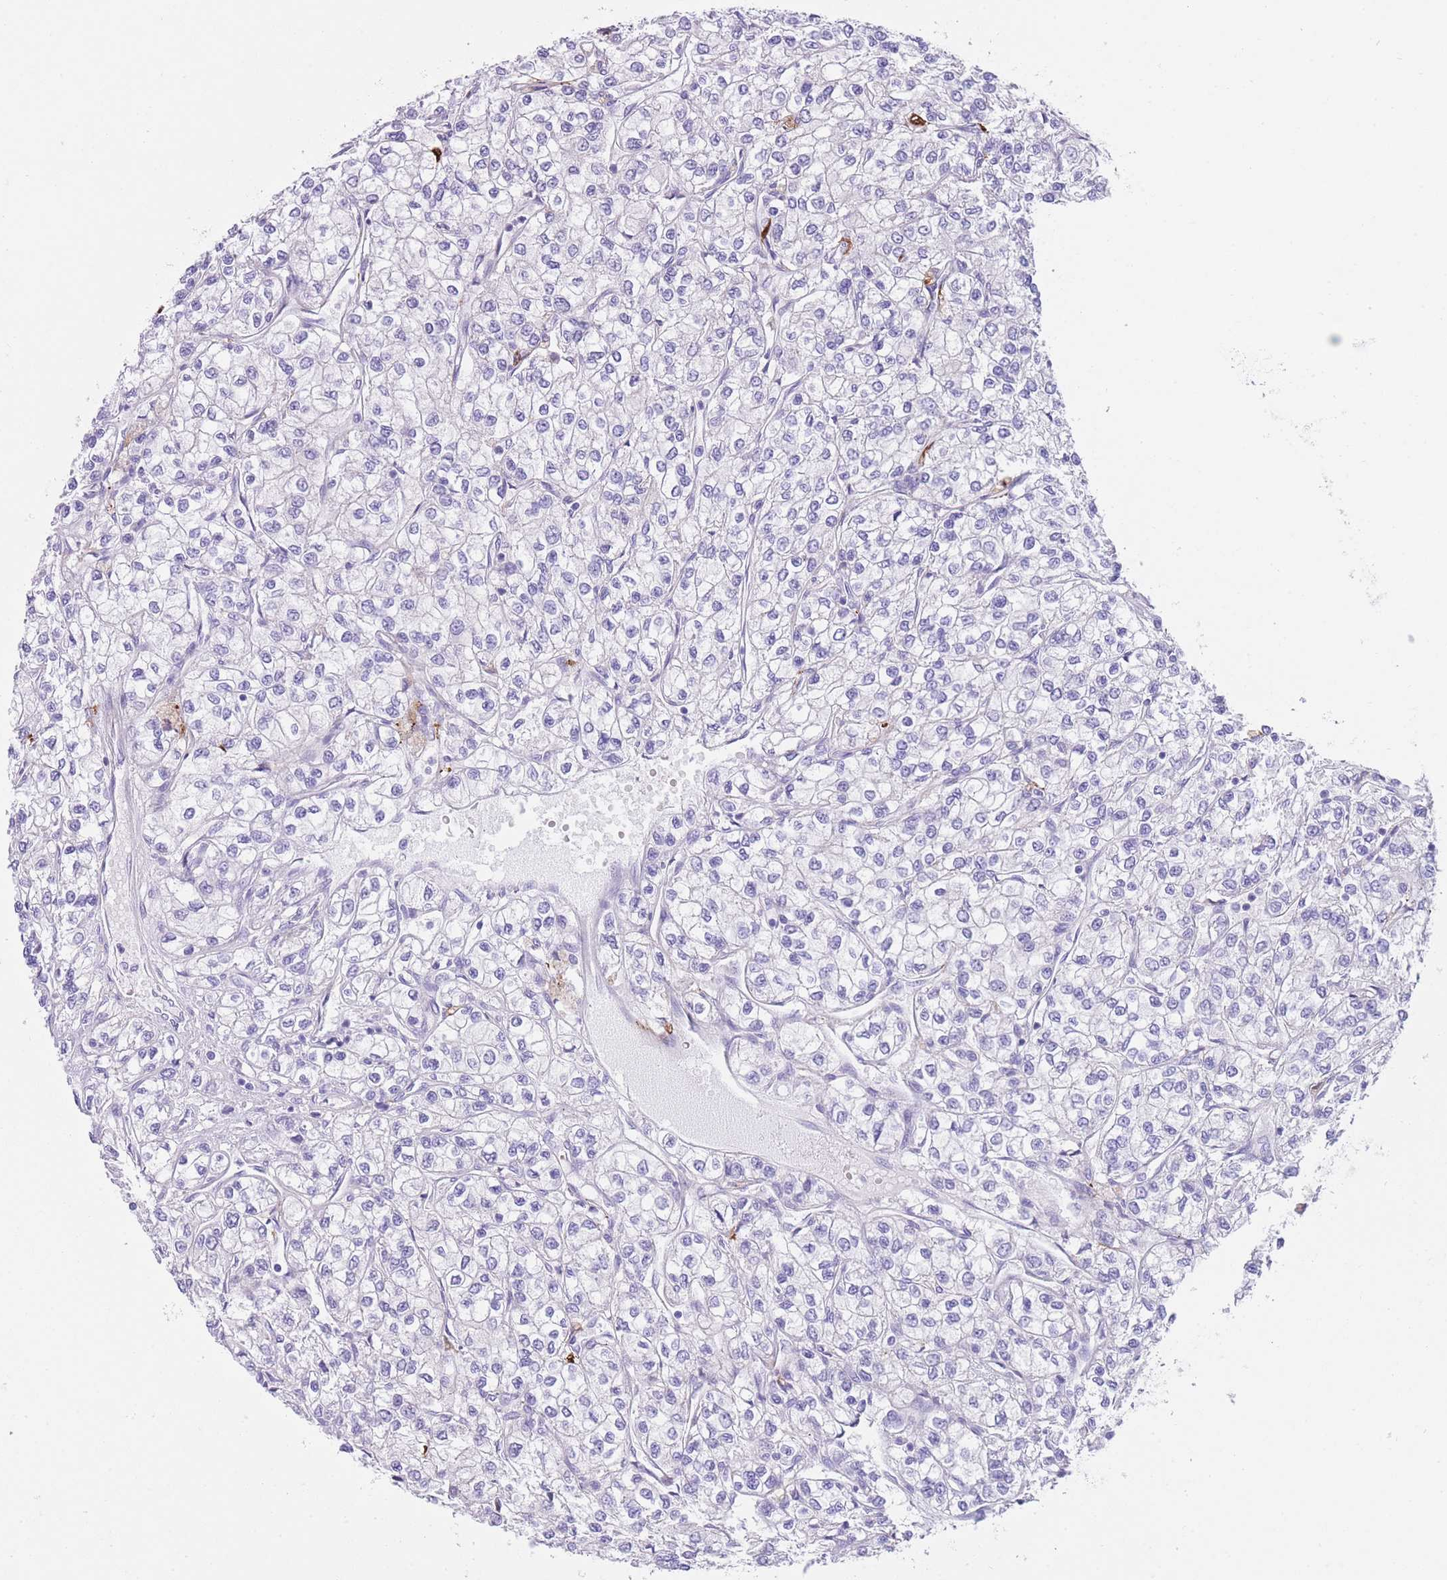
{"staining": {"intensity": "negative", "quantity": "none", "location": "none"}, "tissue": "renal cancer", "cell_type": "Tumor cells", "image_type": "cancer", "snomed": [{"axis": "morphology", "description": "Adenocarcinoma, NOS"}, {"axis": "topography", "description": "Kidney"}], "caption": "Adenocarcinoma (renal) stained for a protein using immunohistochemistry demonstrates no staining tumor cells.", "gene": "QTRT1", "patient": {"sex": "male", "age": 80}}